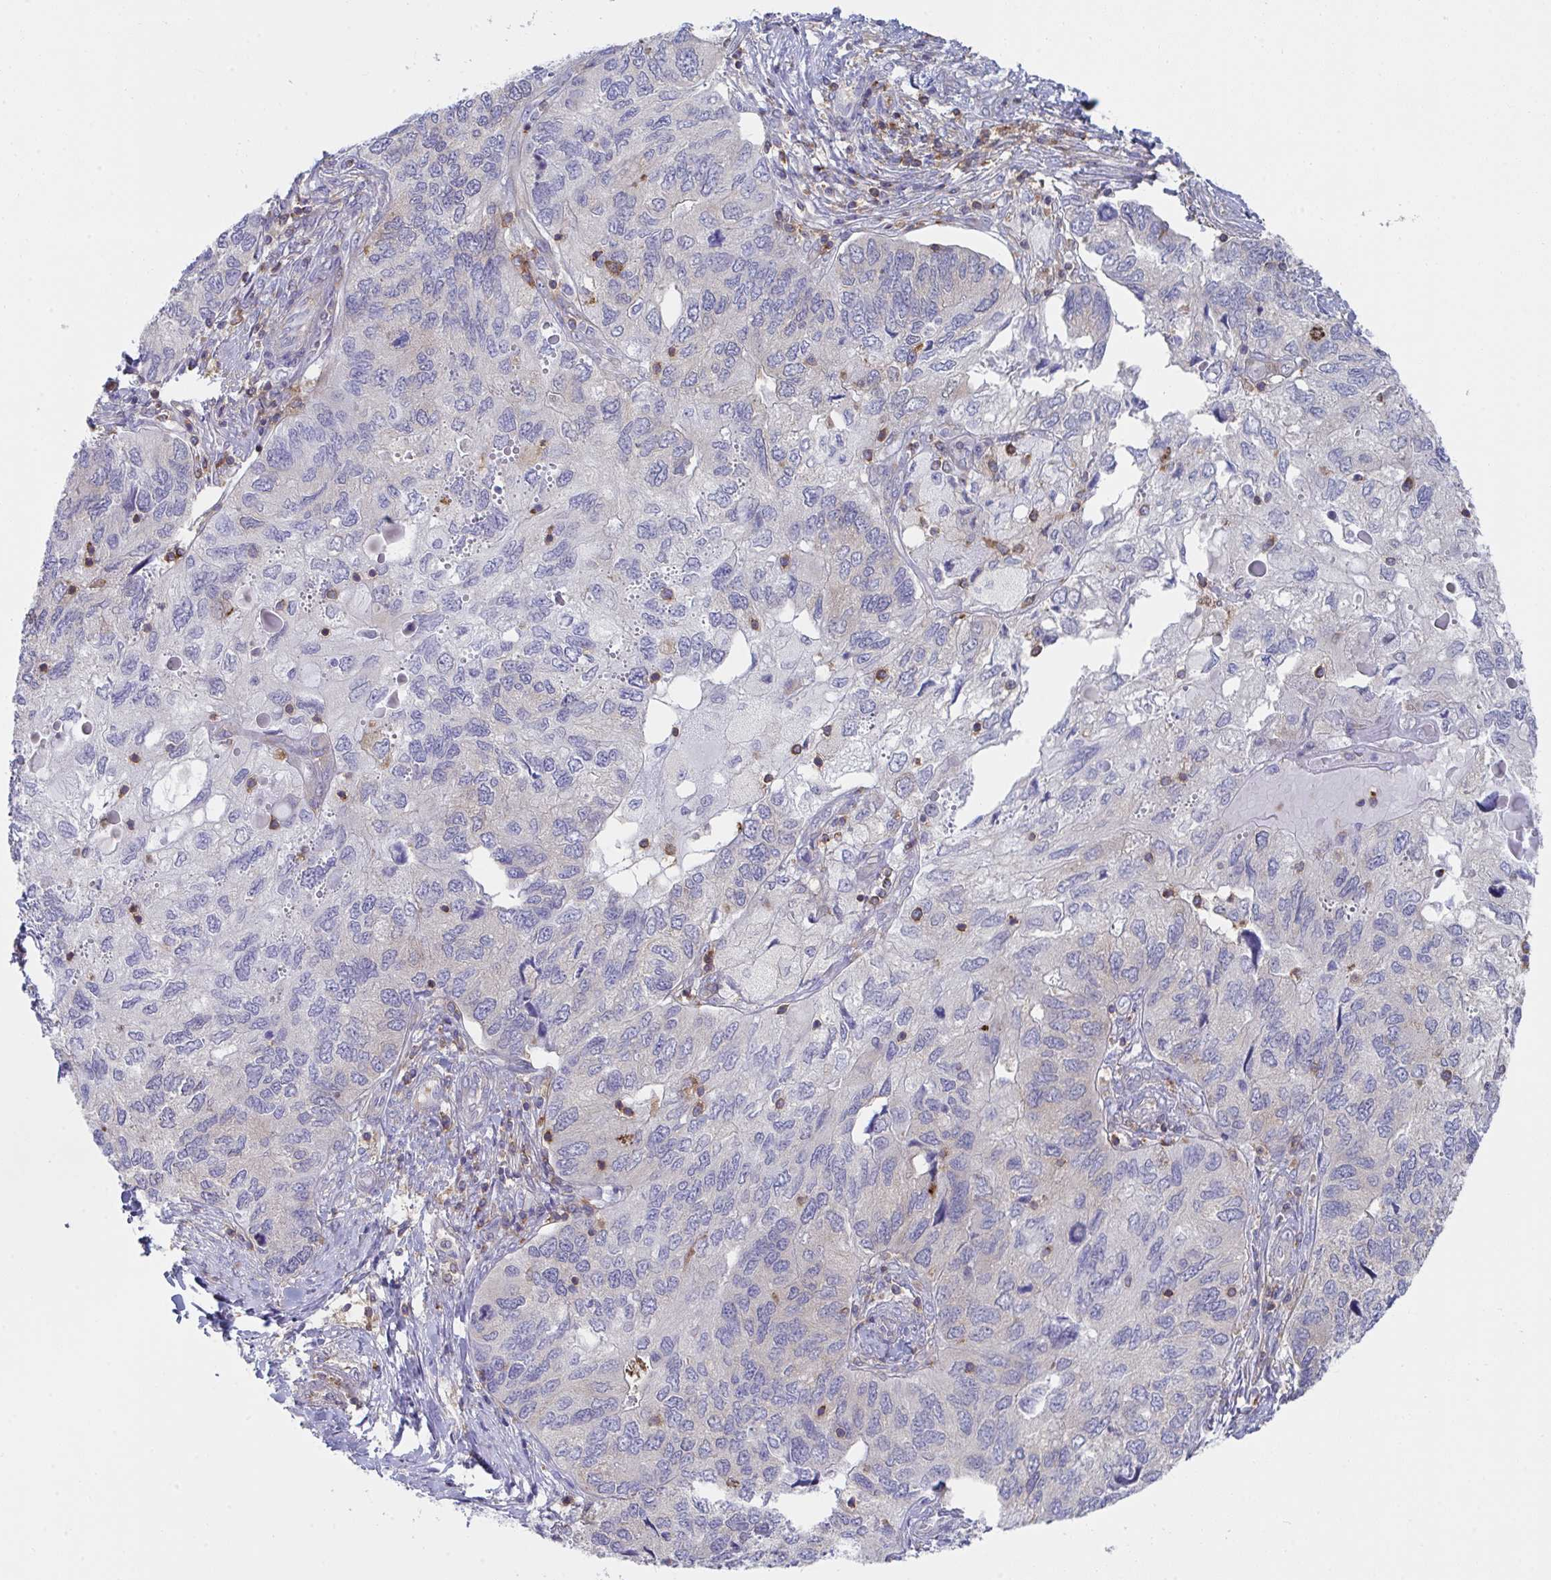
{"staining": {"intensity": "negative", "quantity": "none", "location": "none"}, "tissue": "endometrial cancer", "cell_type": "Tumor cells", "image_type": "cancer", "snomed": [{"axis": "morphology", "description": "Carcinoma, NOS"}, {"axis": "topography", "description": "Uterus"}], "caption": "Tumor cells show no significant protein positivity in endometrial cancer.", "gene": "WNK1", "patient": {"sex": "female", "age": 76}}